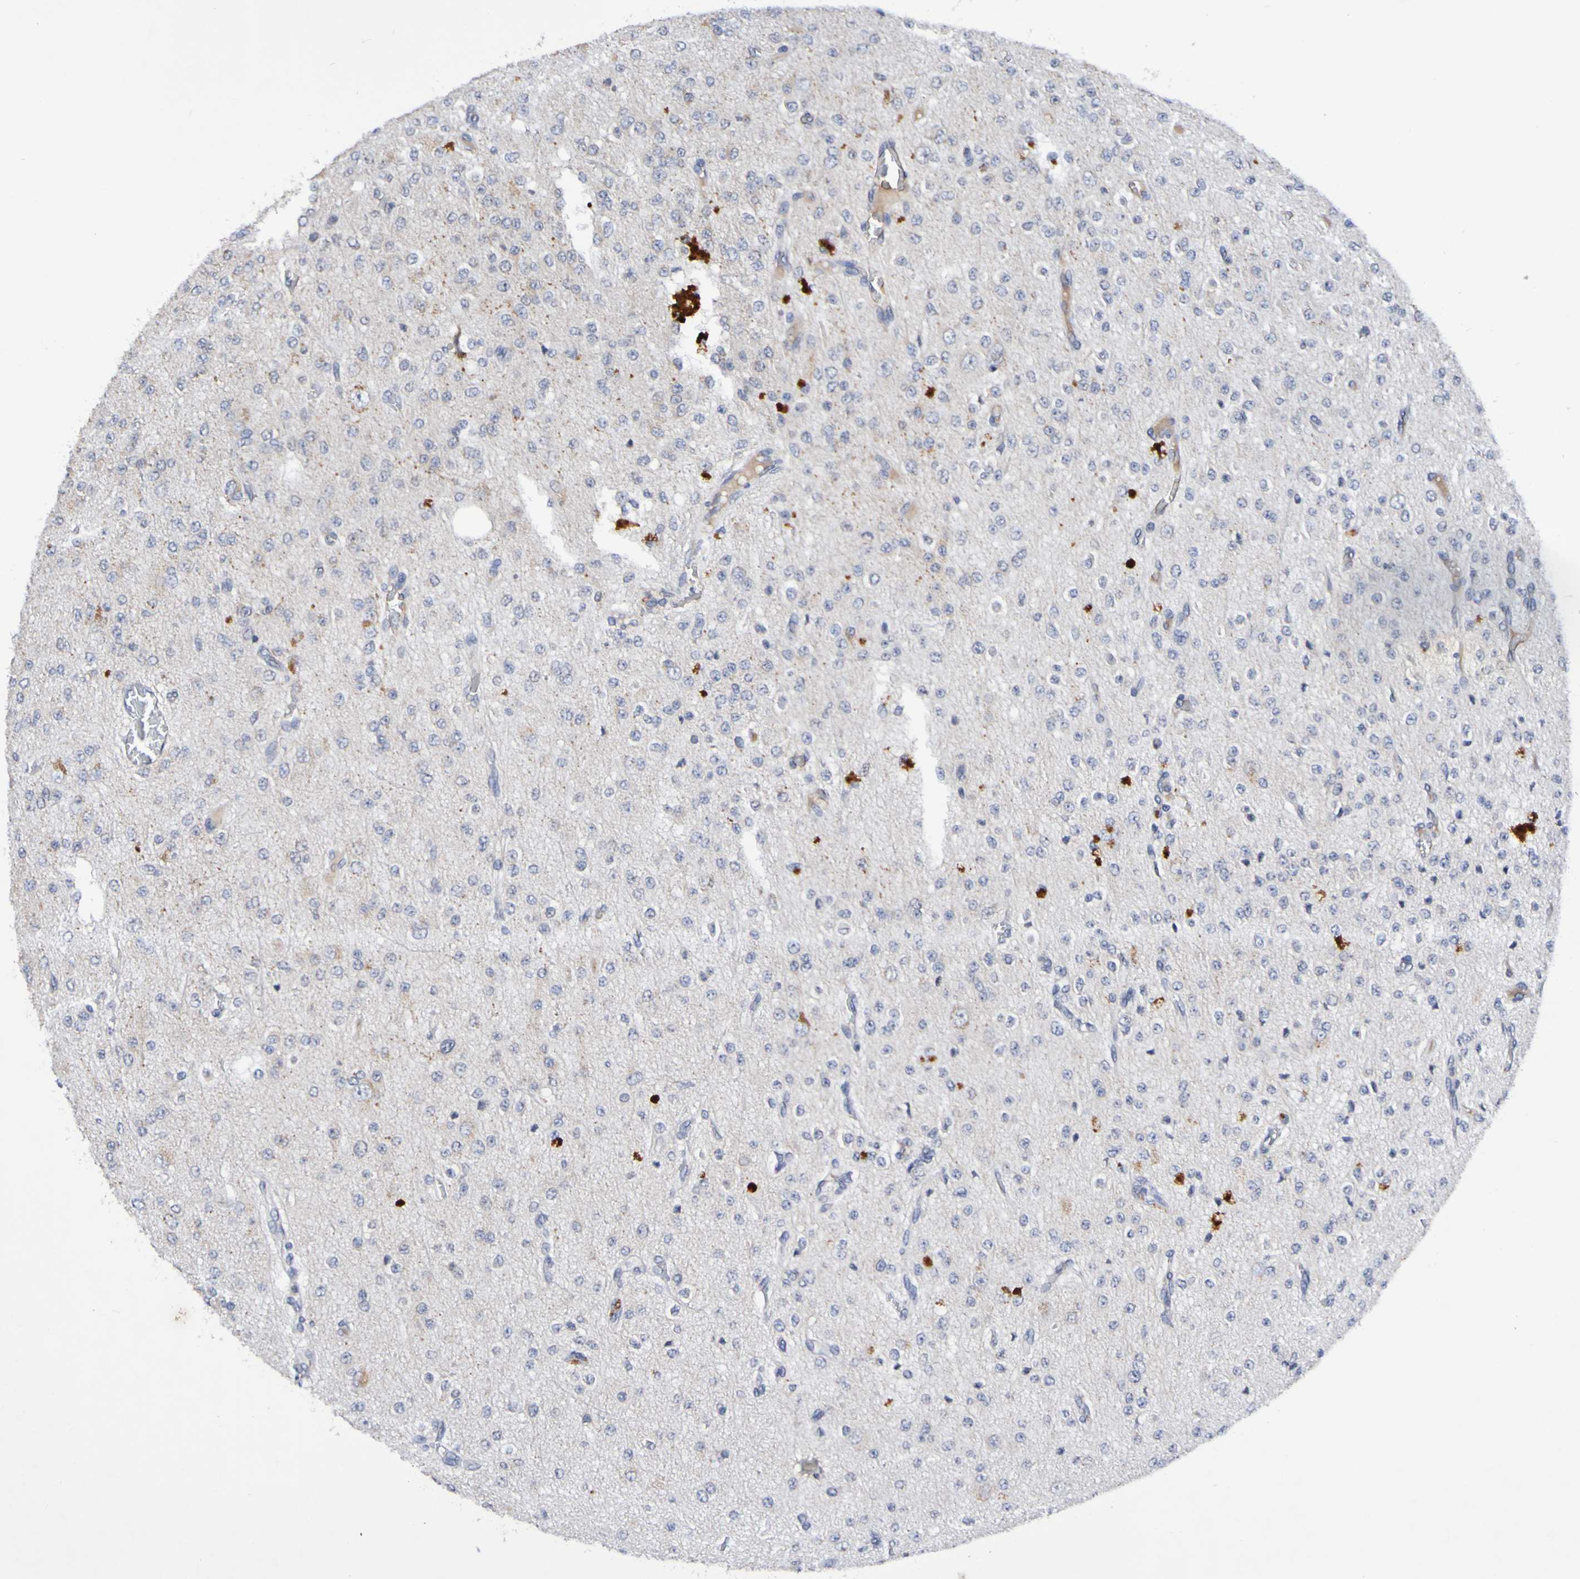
{"staining": {"intensity": "moderate", "quantity": "<25%", "location": "cytoplasmic/membranous"}, "tissue": "glioma", "cell_type": "Tumor cells", "image_type": "cancer", "snomed": [{"axis": "morphology", "description": "Glioma, malignant, Low grade"}, {"axis": "topography", "description": "Brain"}], "caption": "Low-grade glioma (malignant) stained with a protein marker reveals moderate staining in tumor cells.", "gene": "PTP4A2", "patient": {"sex": "male", "age": 38}}